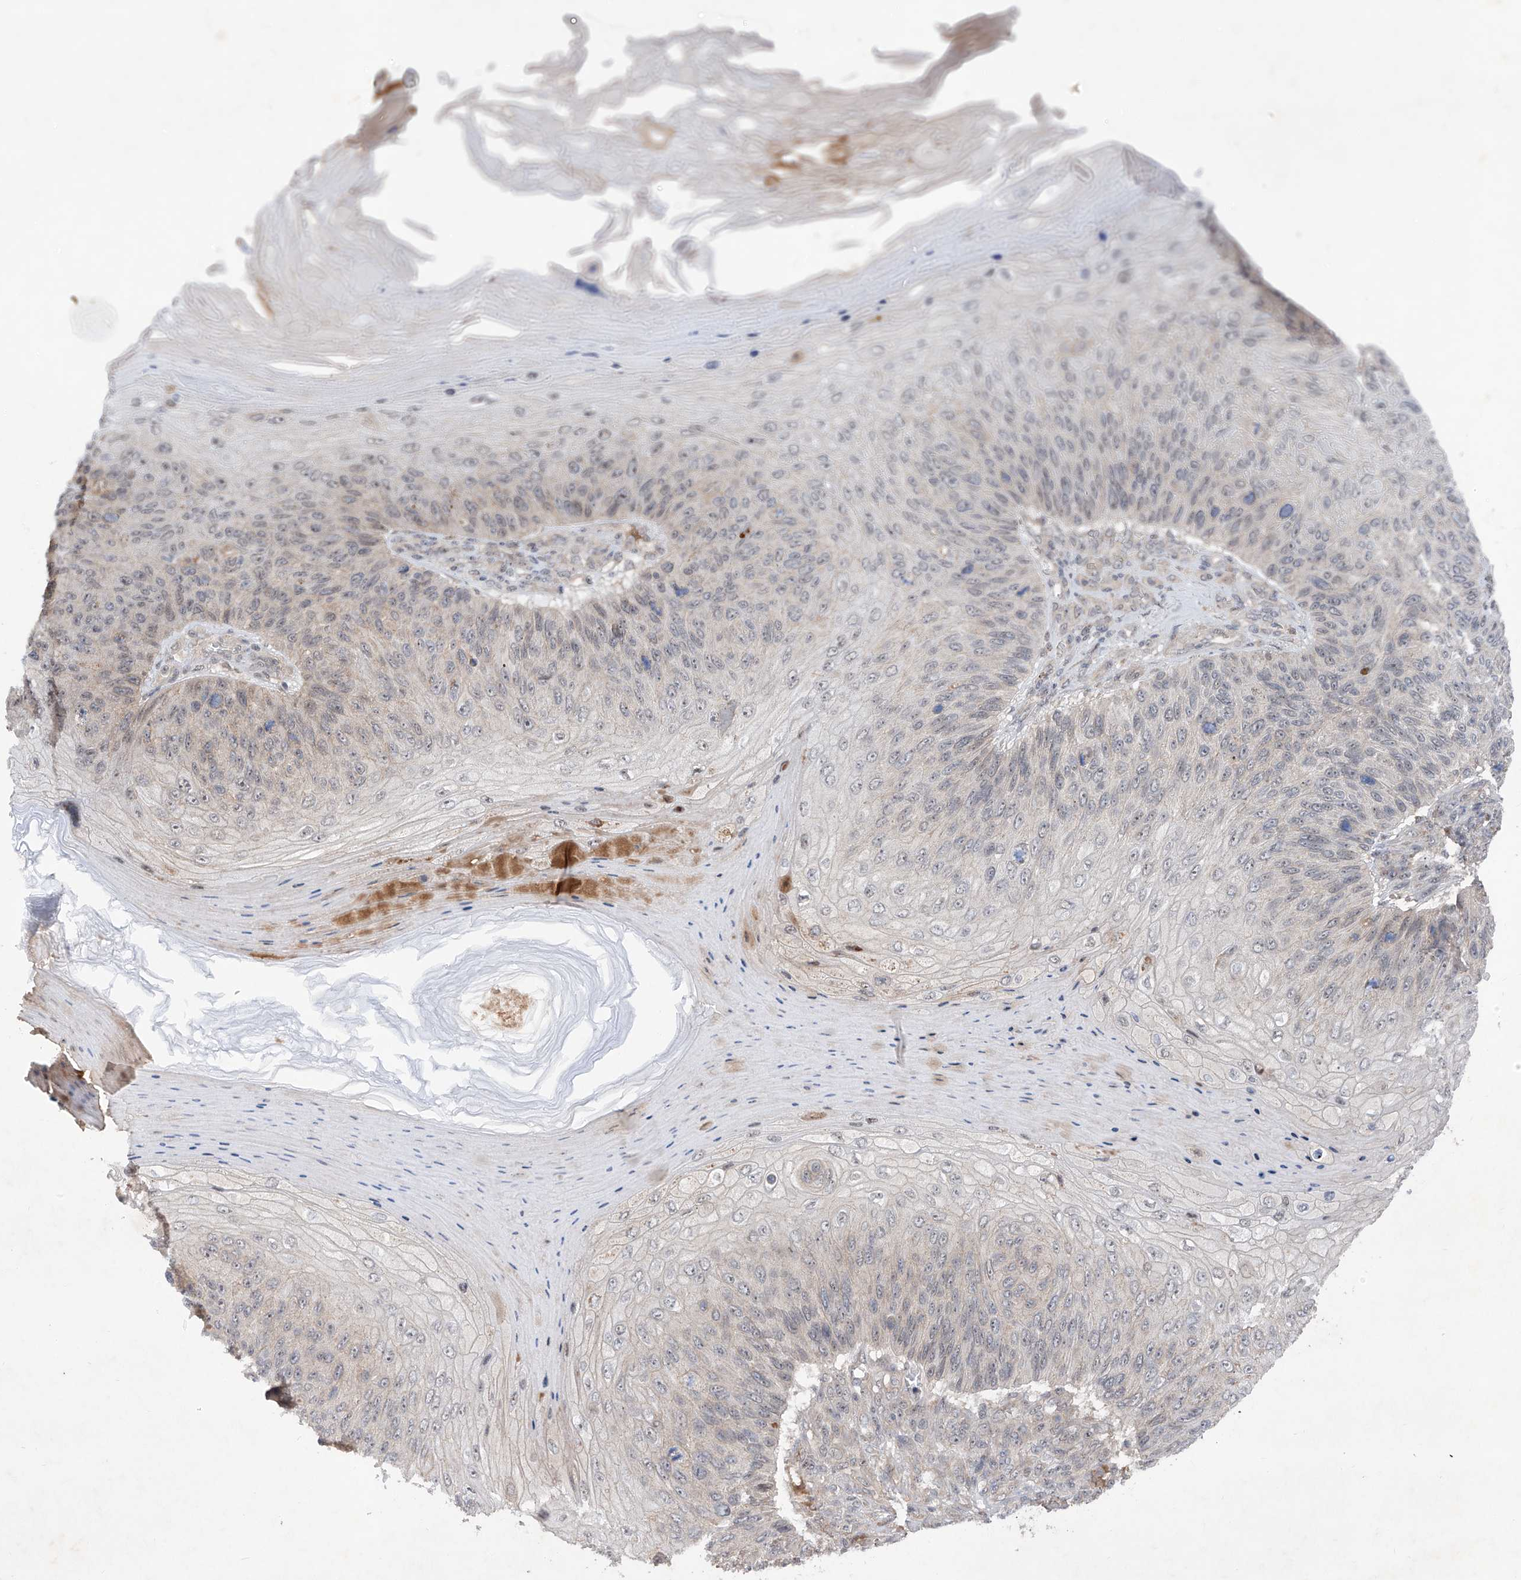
{"staining": {"intensity": "negative", "quantity": "none", "location": "none"}, "tissue": "skin cancer", "cell_type": "Tumor cells", "image_type": "cancer", "snomed": [{"axis": "morphology", "description": "Squamous cell carcinoma, NOS"}, {"axis": "topography", "description": "Skin"}], "caption": "Tumor cells show no significant expression in skin squamous cell carcinoma.", "gene": "FAM135A", "patient": {"sex": "female", "age": 88}}